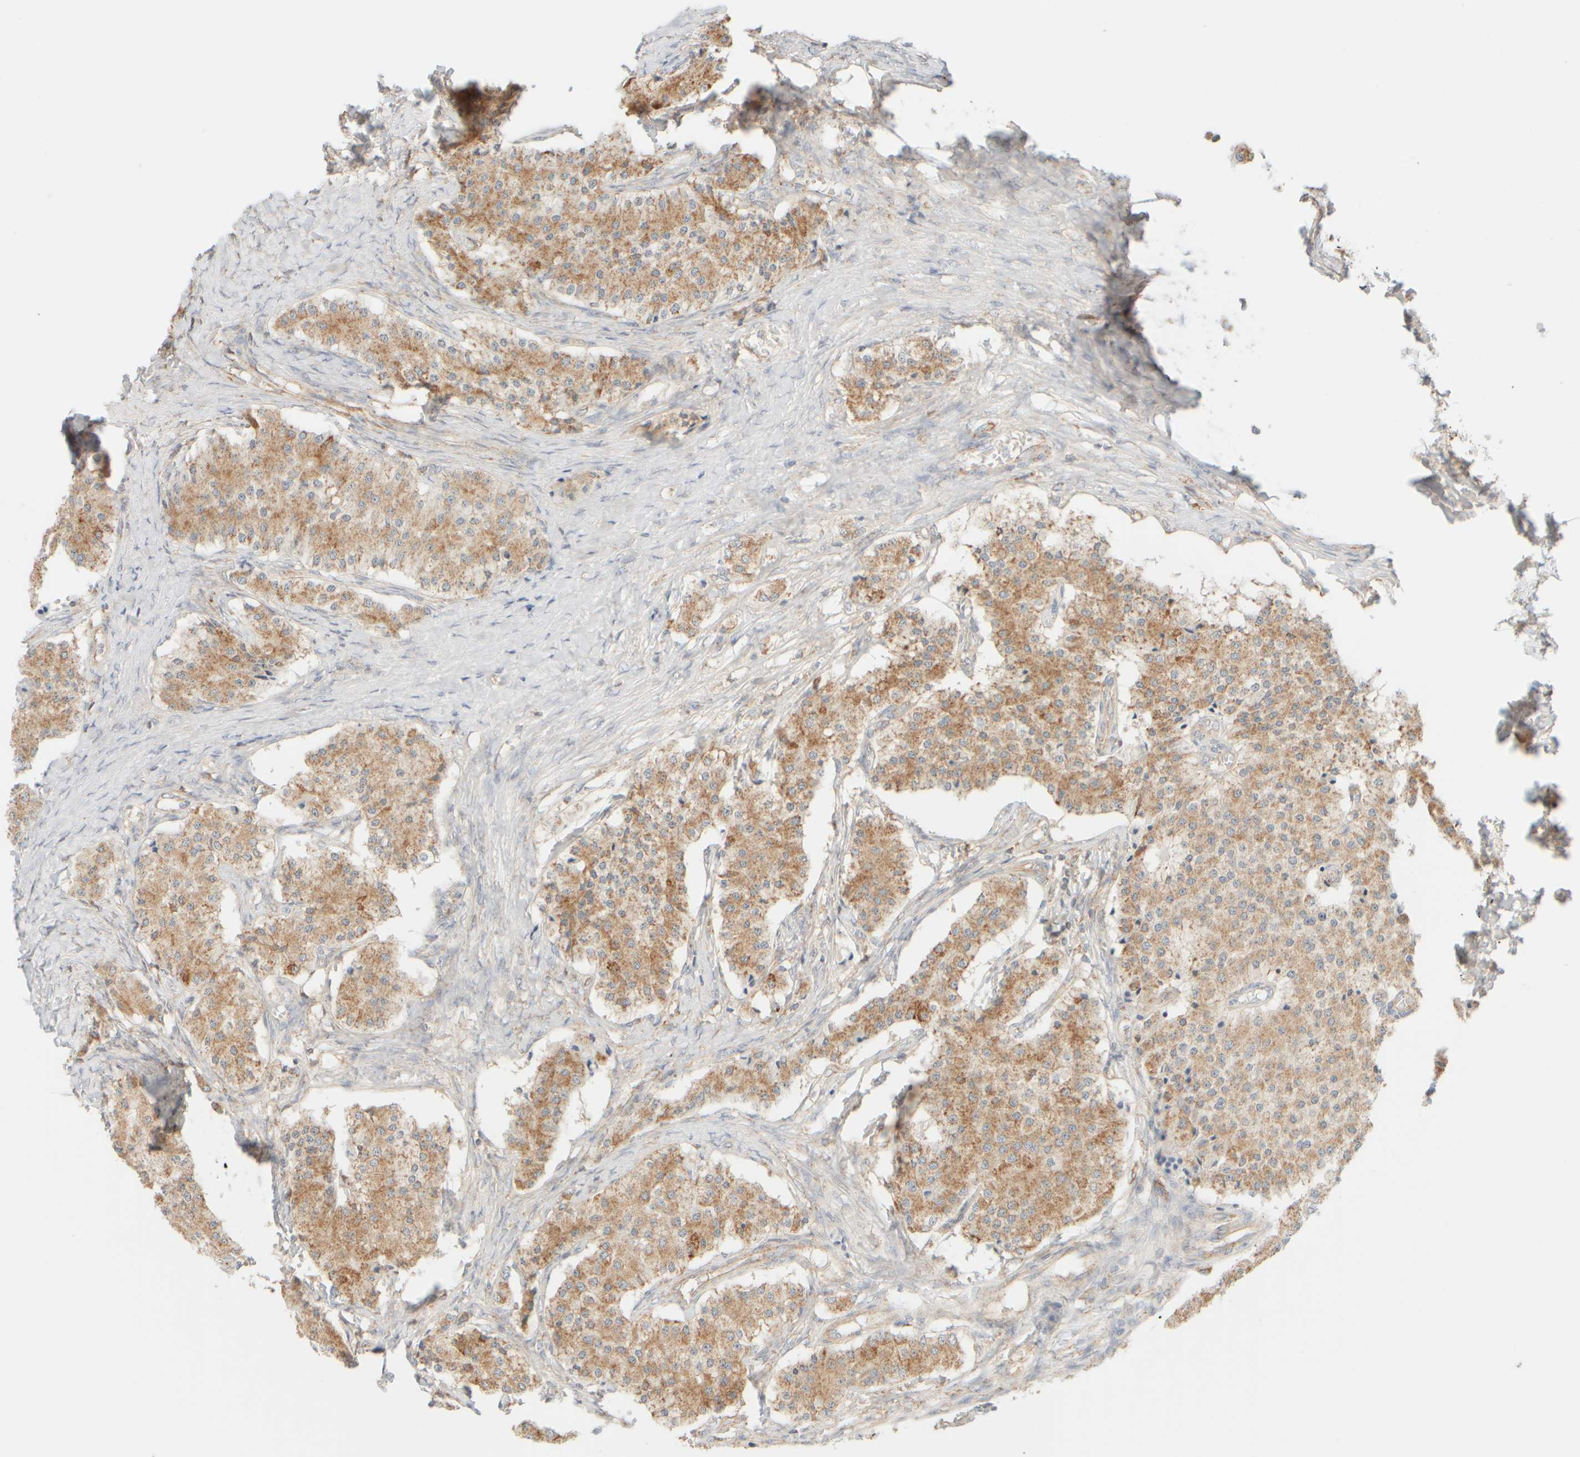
{"staining": {"intensity": "moderate", "quantity": ">75%", "location": "cytoplasmic/membranous"}, "tissue": "carcinoid", "cell_type": "Tumor cells", "image_type": "cancer", "snomed": [{"axis": "morphology", "description": "Carcinoid, malignant, NOS"}, {"axis": "topography", "description": "Colon"}], "caption": "This image shows immunohistochemistry staining of carcinoid, with medium moderate cytoplasmic/membranous positivity in about >75% of tumor cells.", "gene": "APBB2", "patient": {"sex": "female", "age": 52}}